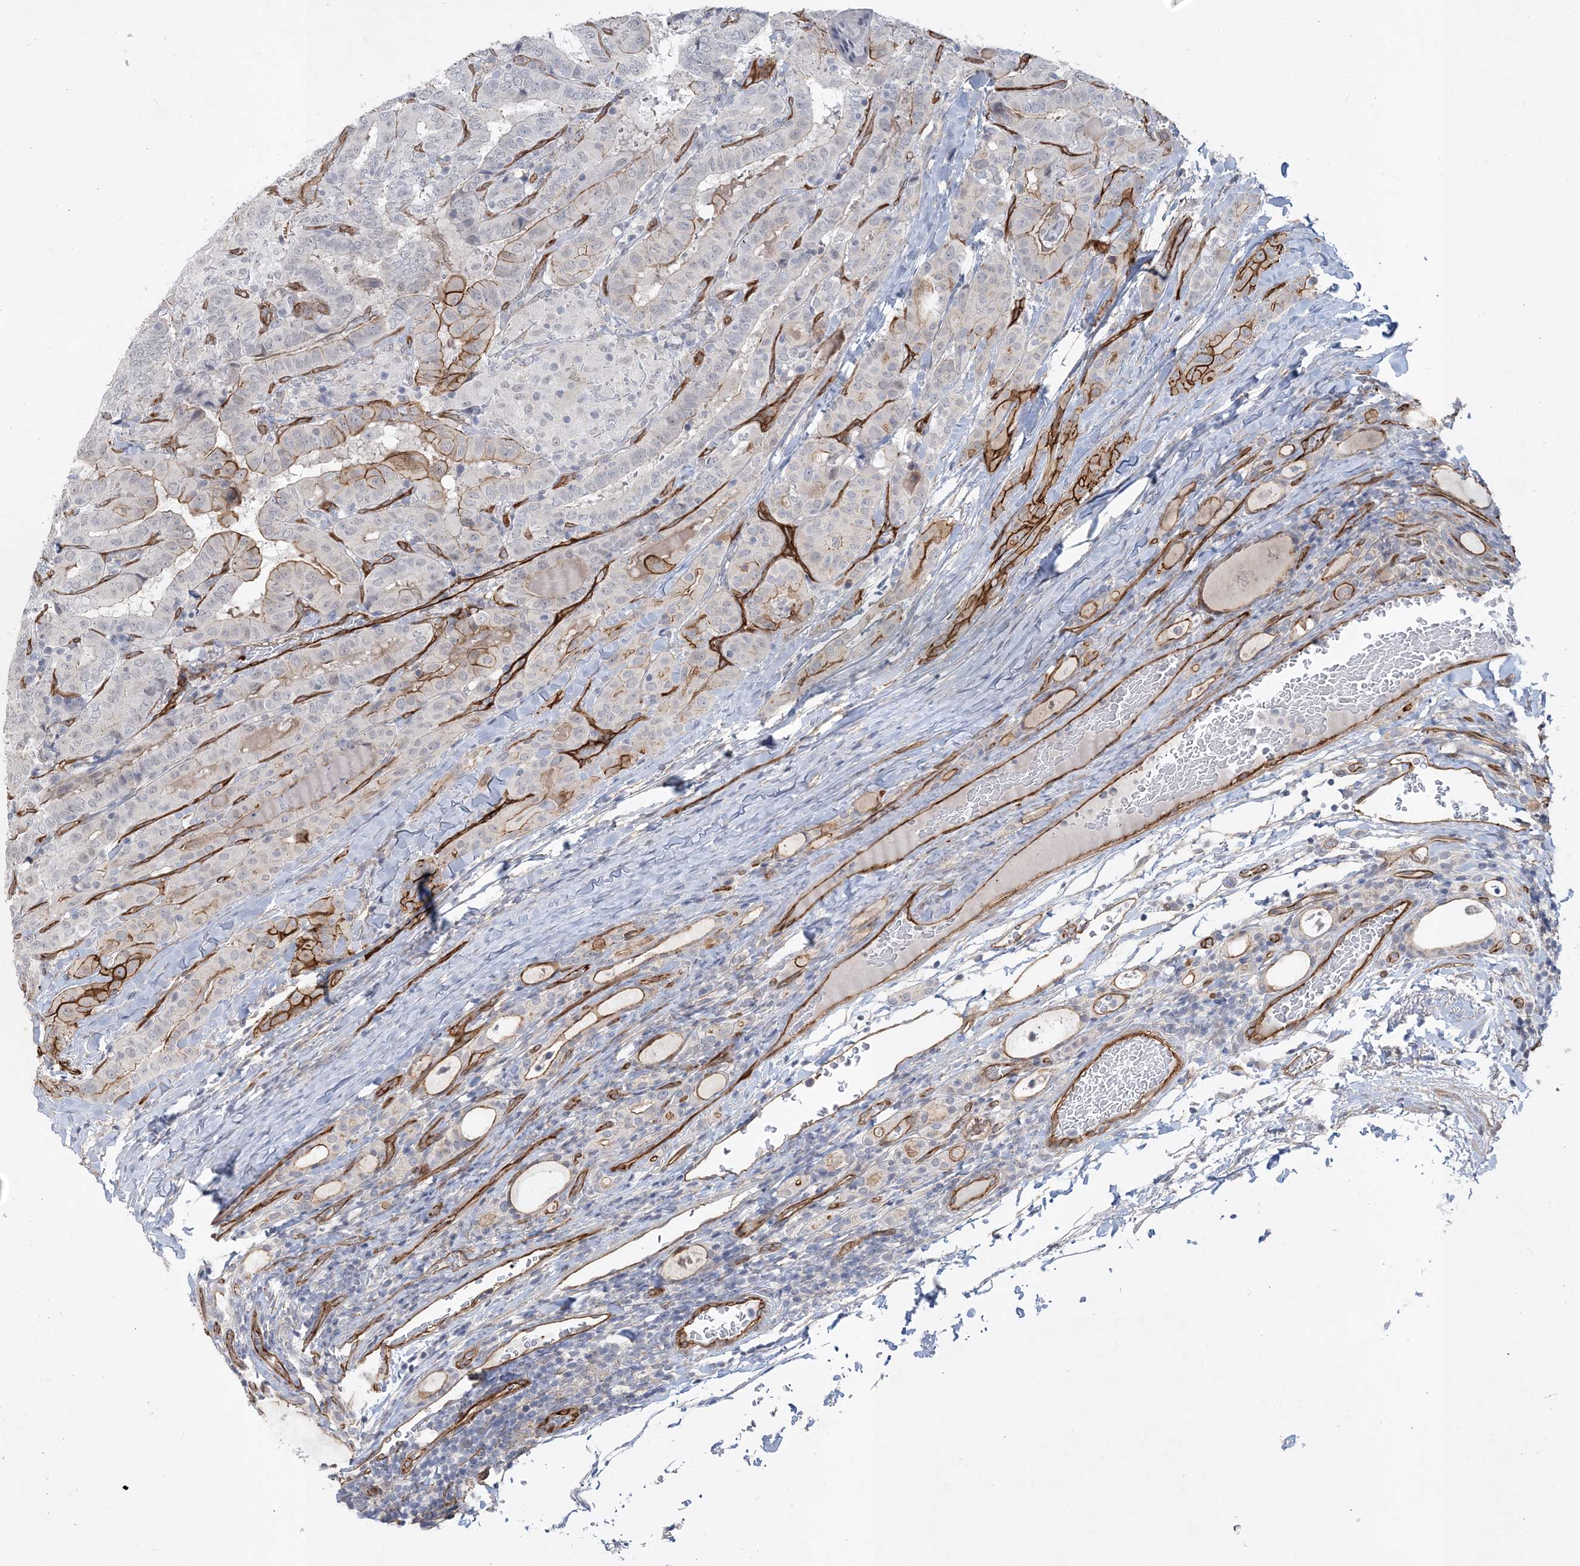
{"staining": {"intensity": "moderate", "quantity": "<25%", "location": "cytoplasmic/membranous"}, "tissue": "thyroid cancer", "cell_type": "Tumor cells", "image_type": "cancer", "snomed": [{"axis": "morphology", "description": "Papillary adenocarcinoma, NOS"}, {"axis": "topography", "description": "Thyroid gland"}], "caption": "Thyroid cancer stained with immunohistochemistry demonstrates moderate cytoplasmic/membranous positivity in about <25% of tumor cells.", "gene": "RAI14", "patient": {"sex": "female", "age": 72}}